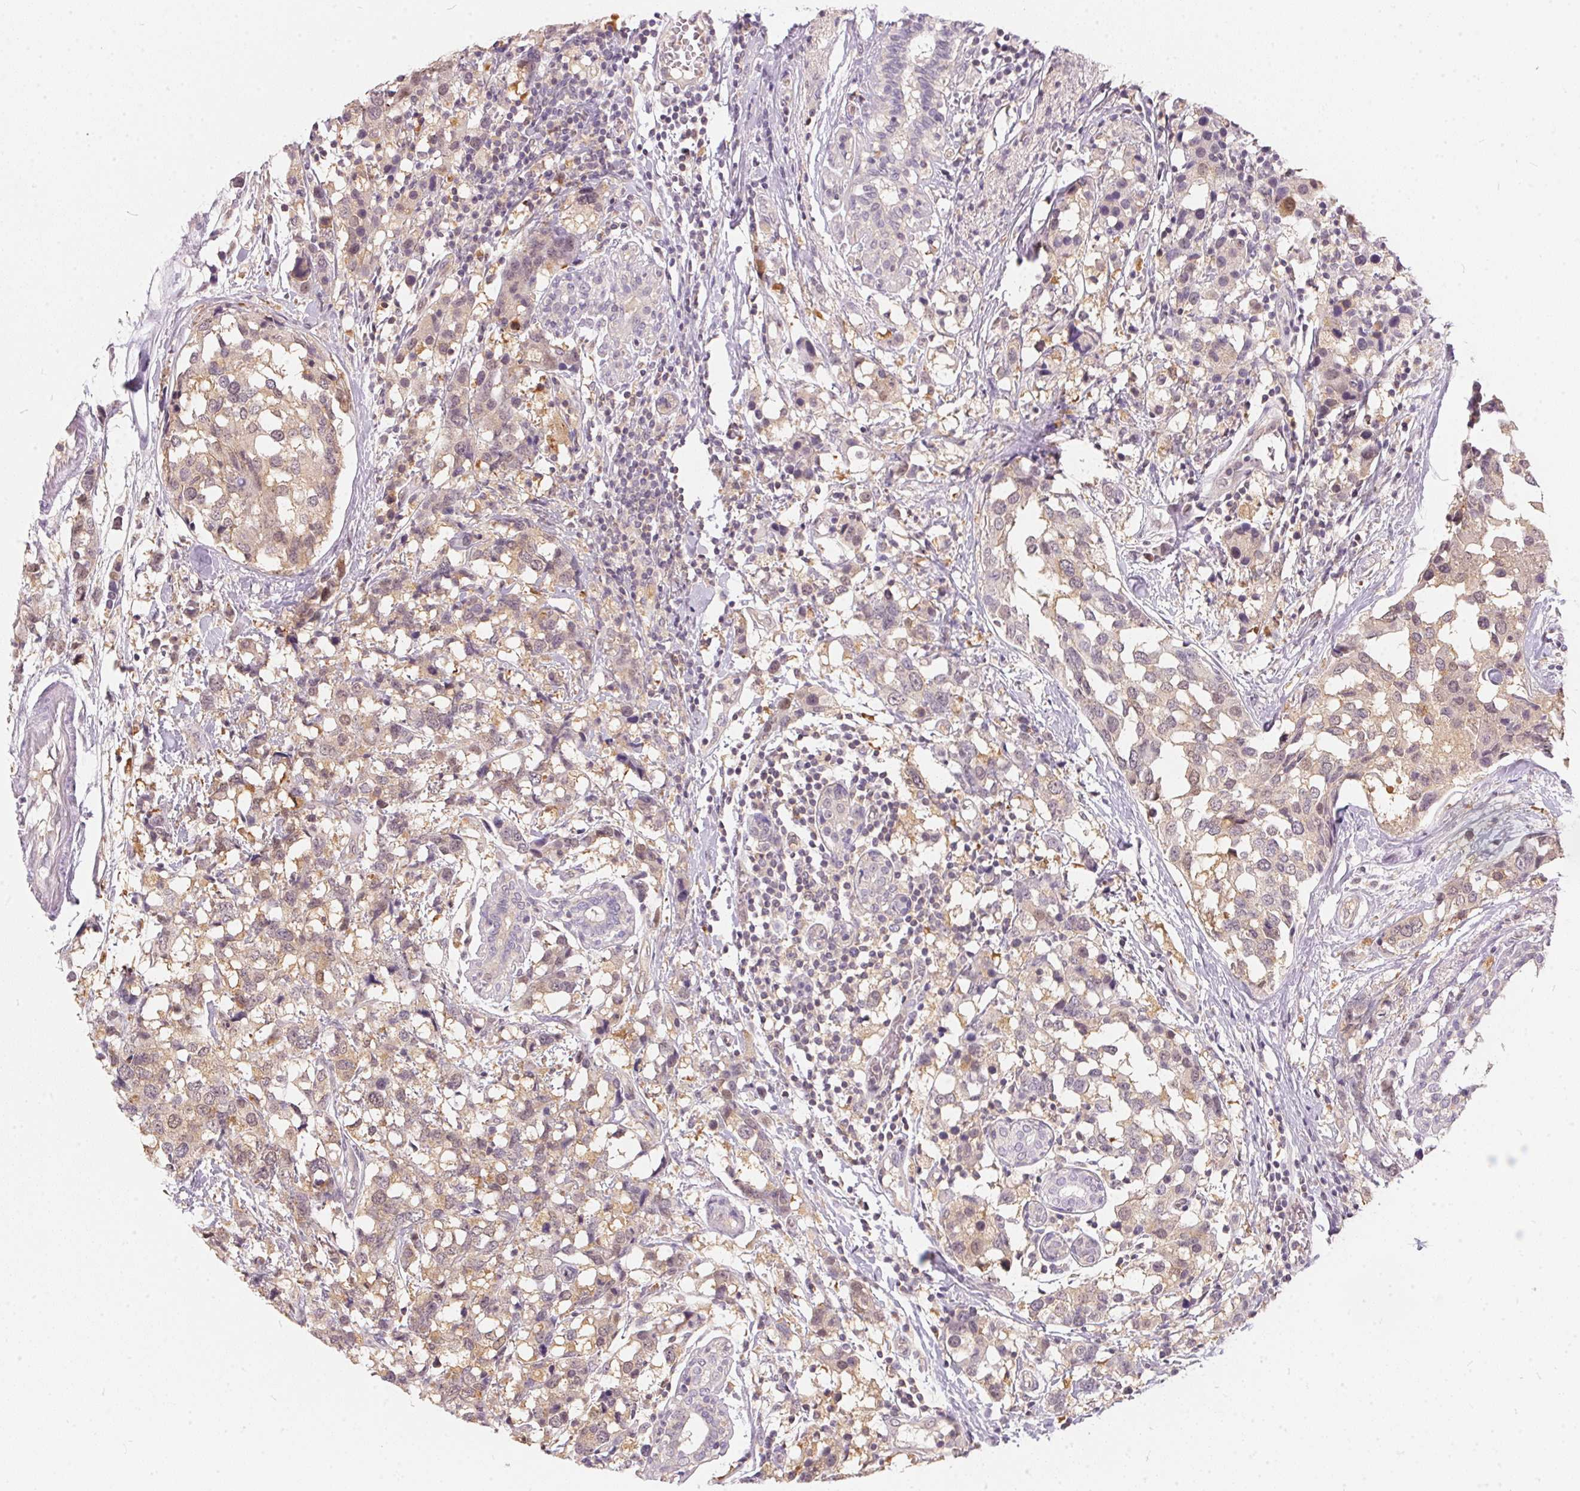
{"staining": {"intensity": "weak", "quantity": ">75%", "location": "cytoplasmic/membranous,nuclear"}, "tissue": "breast cancer", "cell_type": "Tumor cells", "image_type": "cancer", "snomed": [{"axis": "morphology", "description": "Lobular carcinoma"}, {"axis": "topography", "description": "Breast"}], "caption": "High-power microscopy captured an immunohistochemistry histopathology image of breast cancer, revealing weak cytoplasmic/membranous and nuclear staining in approximately >75% of tumor cells. Ihc stains the protein of interest in brown and the nuclei are stained blue.", "gene": "BLMH", "patient": {"sex": "female", "age": 59}}